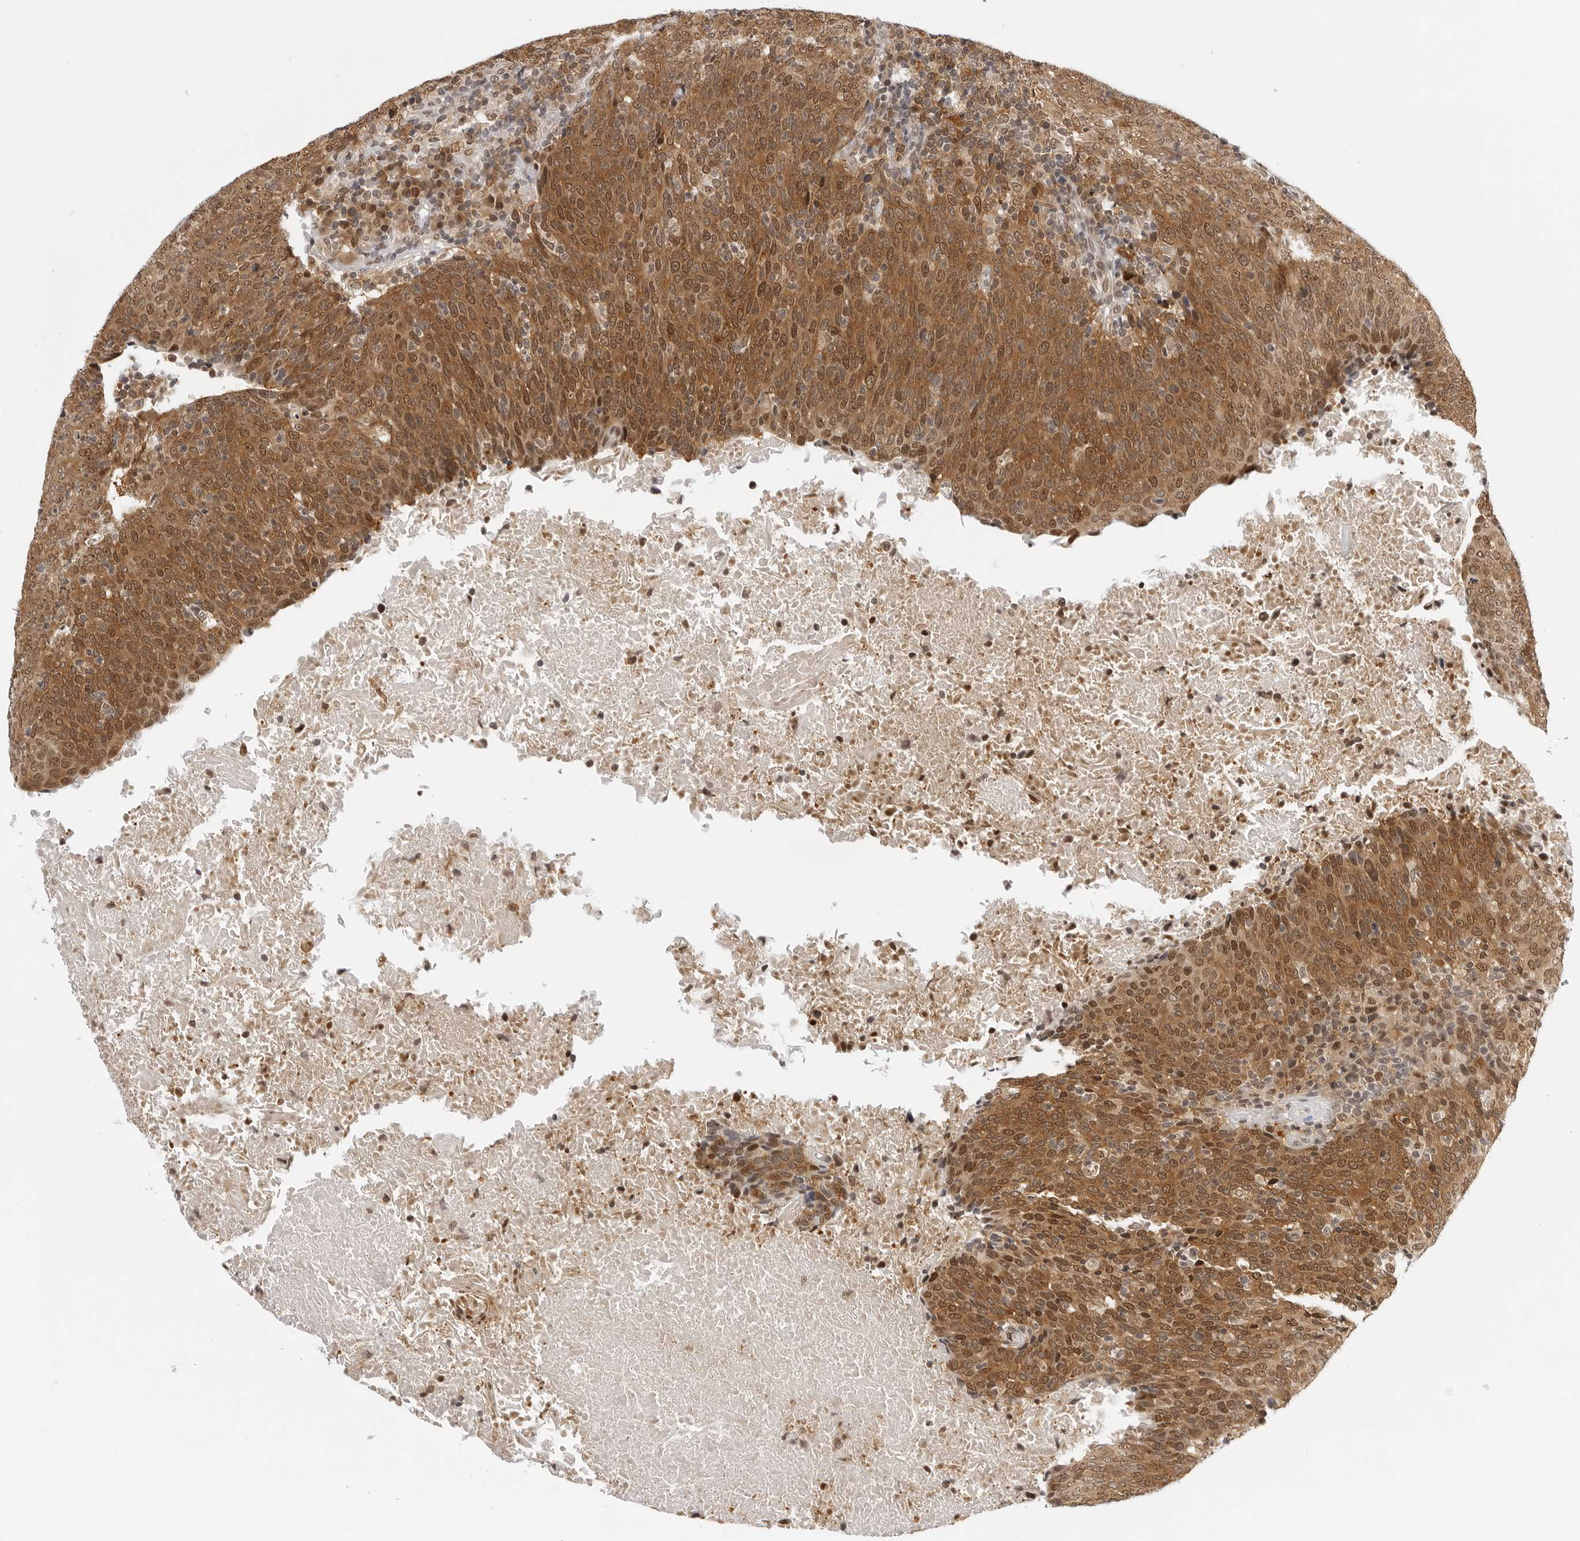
{"staining": {"intensity": "moderate", "quantity": ">75%", "location": "cytoplasmic/membranous,nuclear"}, "tissue": "head and neck cancer", "cell_type": "Tumor cells", "image_type": "cancer", "snomed": [{"axis": "morphology", "description": "Squamous cell carcinoma, NOS"}, {"axis": "morphology", "description": "Squamous cell carcinoma, metastatic, NOS"}, {"axis": "topography", "description": "Lymph node"}, {"axis": "topography", "description": "Head-Neck"}], "caption": "This image demonstrates head and neck cancer stained with immunohistochemistry (IHC) to label a protein in brown. The cytoplasmic/membranous and nuclear of tumor cells show moderate positivity for the protein. Nuclei are counter-stained blue.", "gene": "WDR77", "patient": {"sex": "male", "age": 62}}